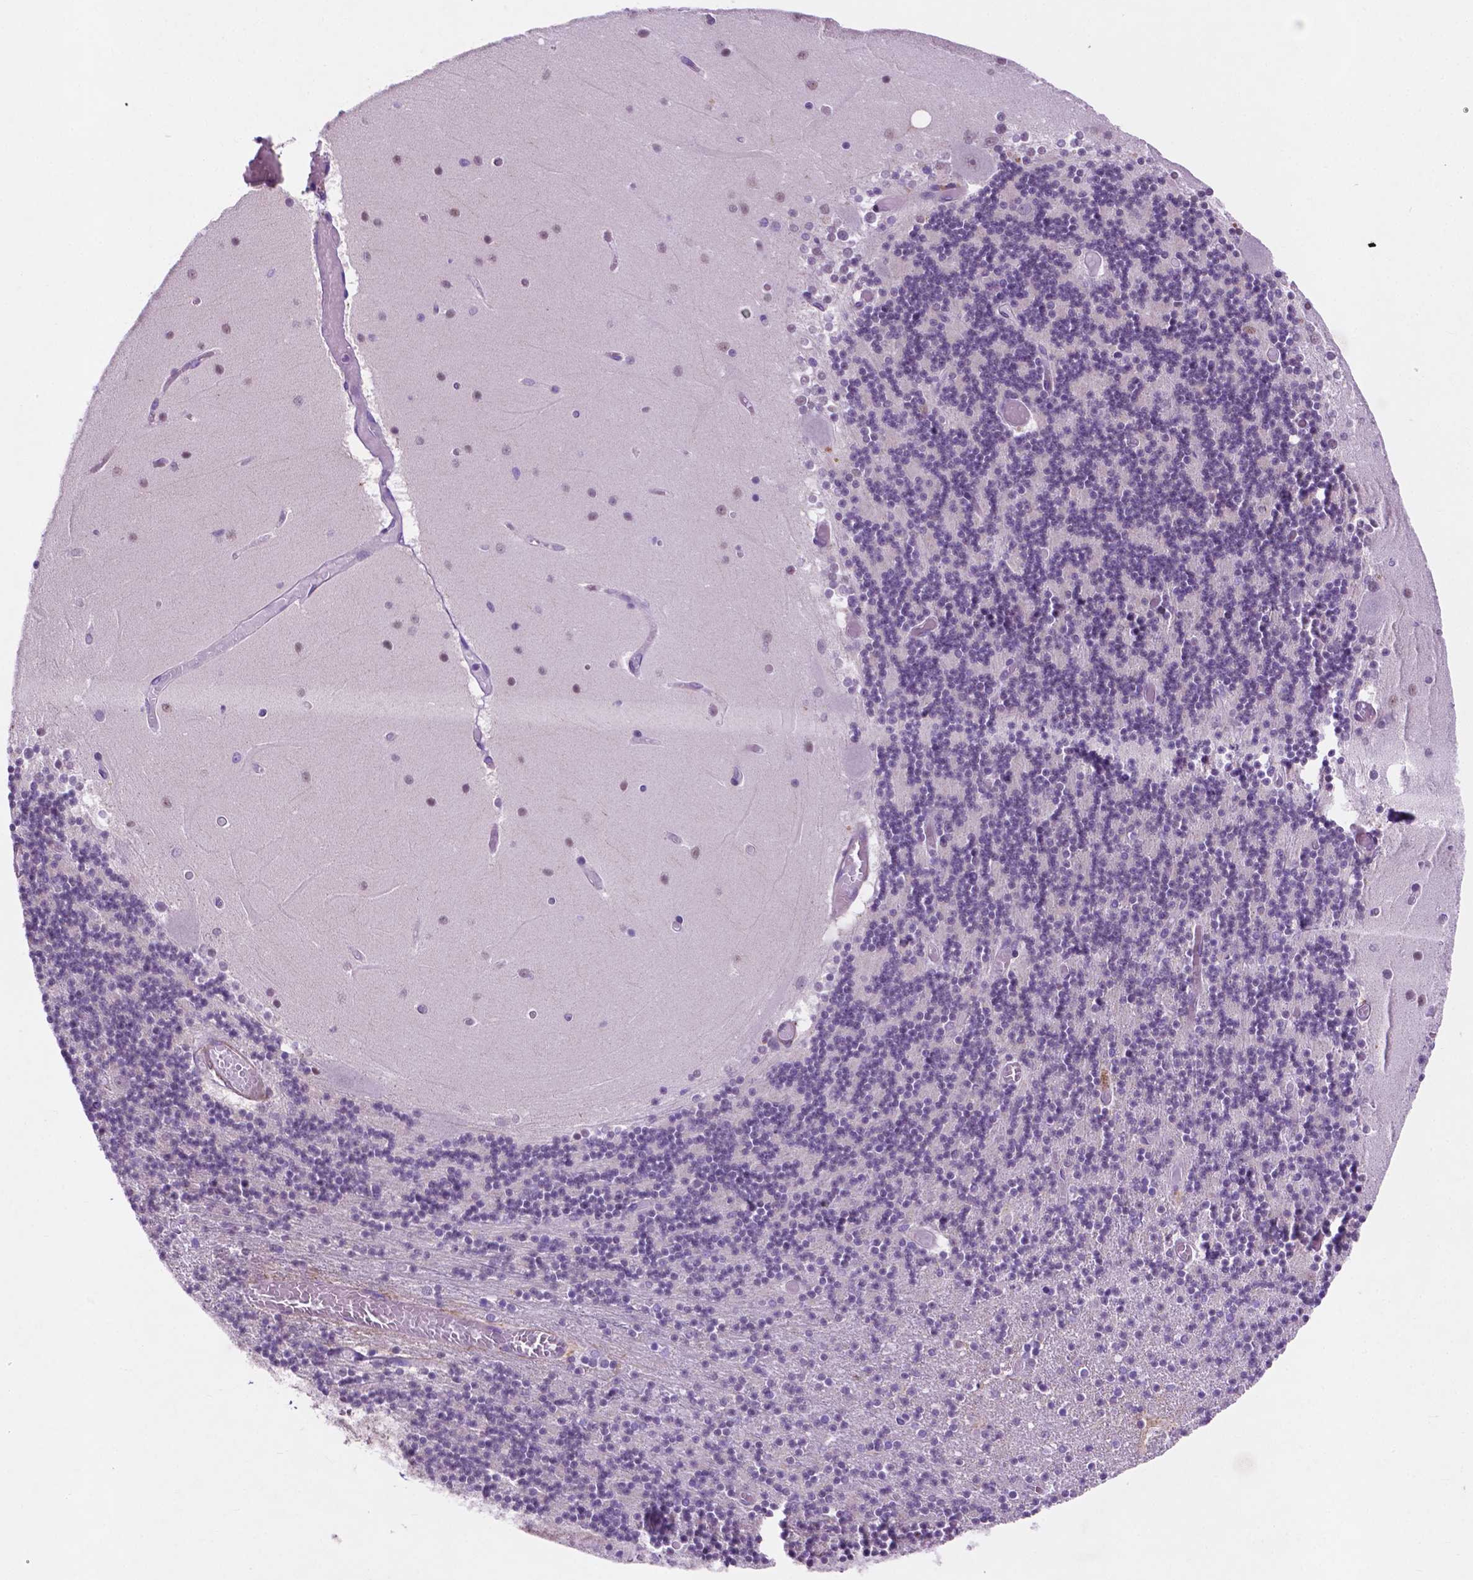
{"staining": {"intensity": "negative", "quantity": "none", "location": "none"}, "tissue": "cerebellum", "cell_type": "Cells in granular layer", "image_type": "normal", "snomed": [{"axis": "morphology", "description": "Normal tissue, NOS"}, {"axis": "topography", "description": "Cerebellum"}], "caption": "Cells in granular layer are negative for protein expression in normal human cerebellum. The staining is performed using DAB brown chromogen with nuclei counter-stained in using hematoxylin.", "gene": "ASPG", "patient": {"sex": "female", "age": 28}}